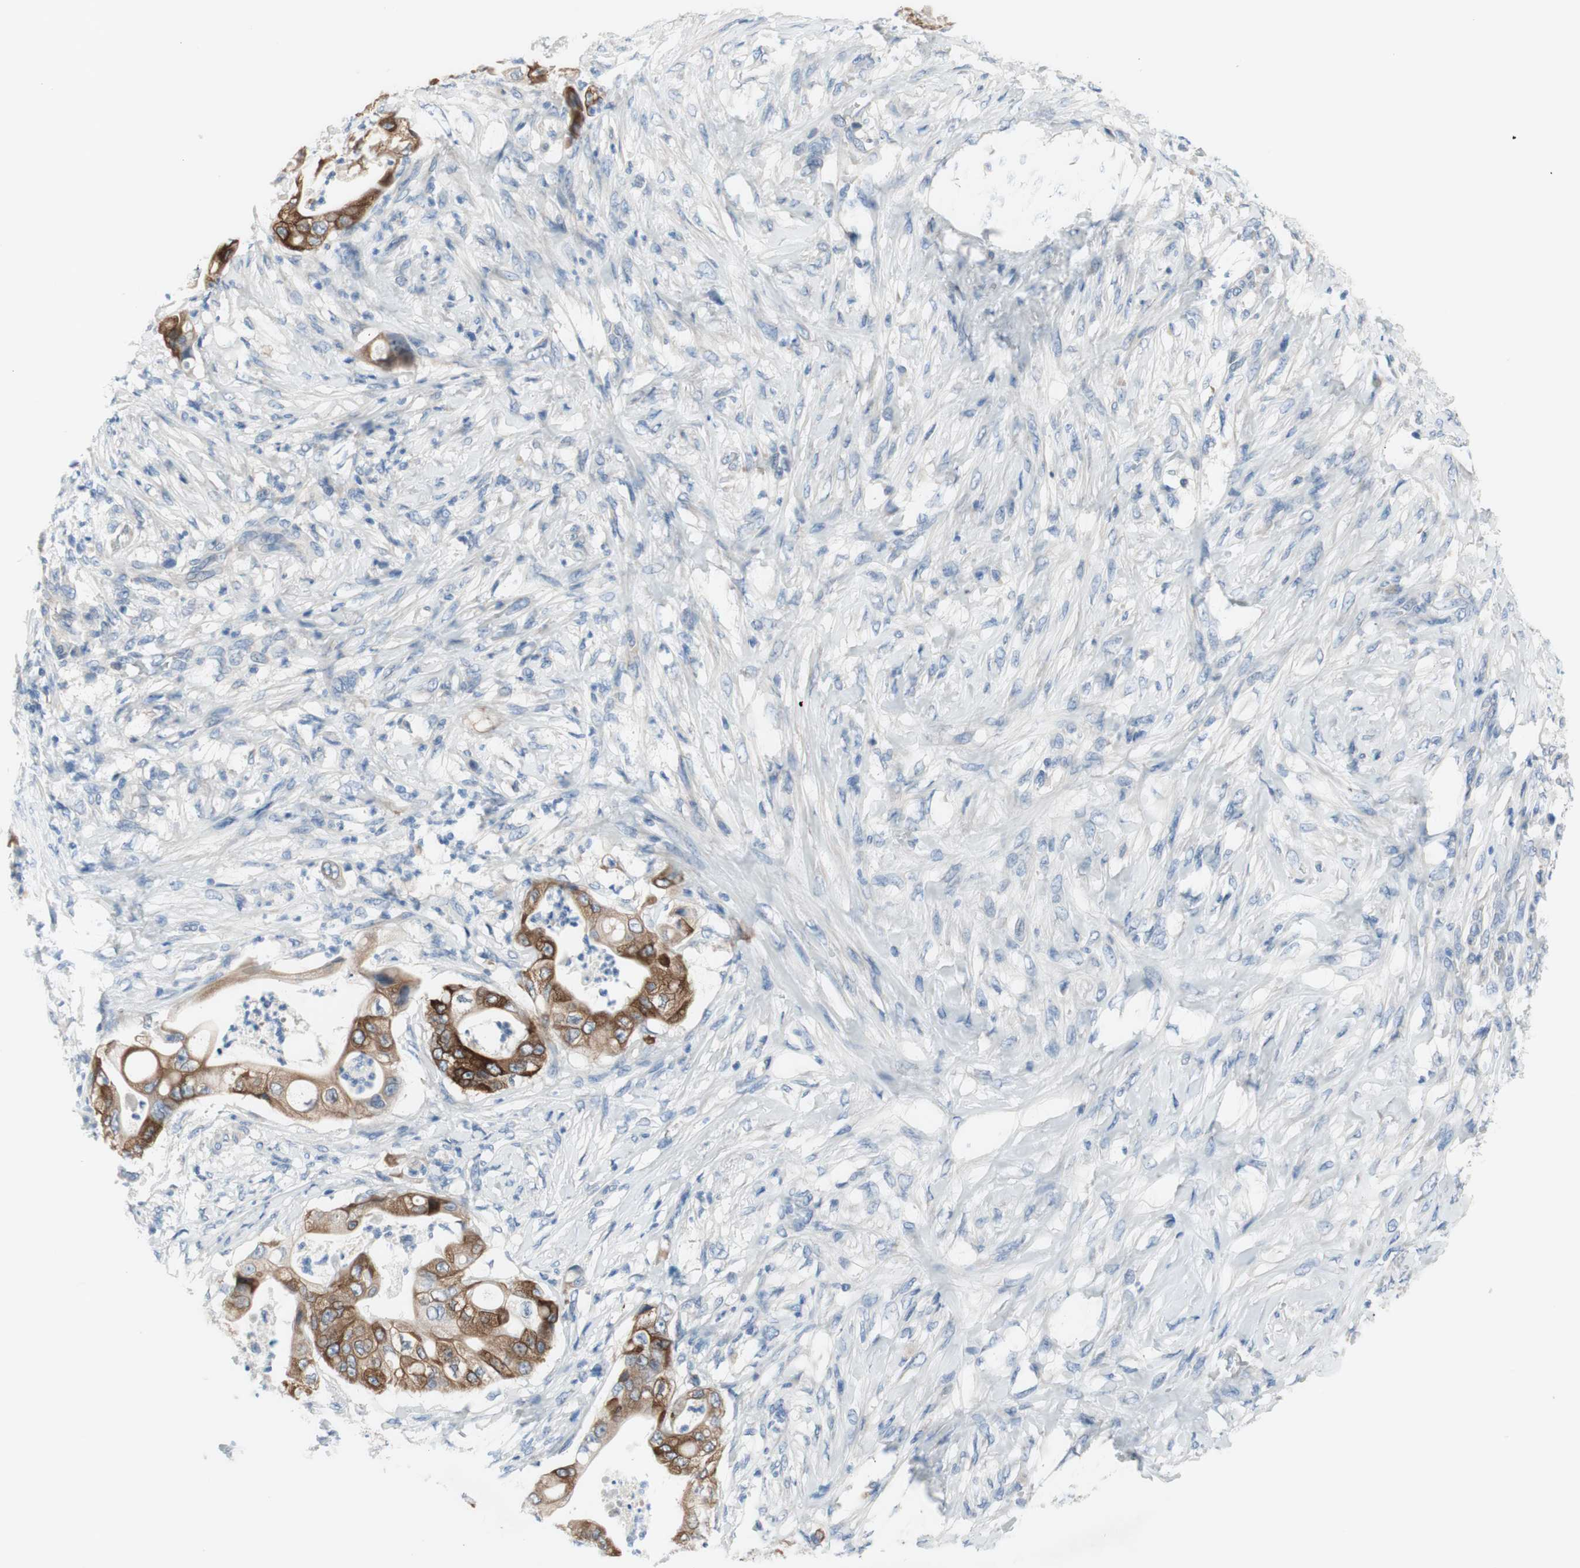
{"staining": {"intensity": "moderate", "quantity": ">75%", "location": "cytoplasmic/membranous"}, "tissue": "stomach cancer", "cell_type": "Tumor cells", "image_type": "cancer", "snomed": [{"axis": "morphology", "description": "Adenocarcinoma, NOS"}, {"axis": "topography", "description": "Stomach"}], "caption": "This is a micrograph of immunohistochemistry (IHC) staining of stomach cancer (adenocarcinoma), which shows moderate staining in the cytoplasmic/membranous of tumor cells.", "gene": "FDFT1", "patient": {"sex": "female", "age": 73}}